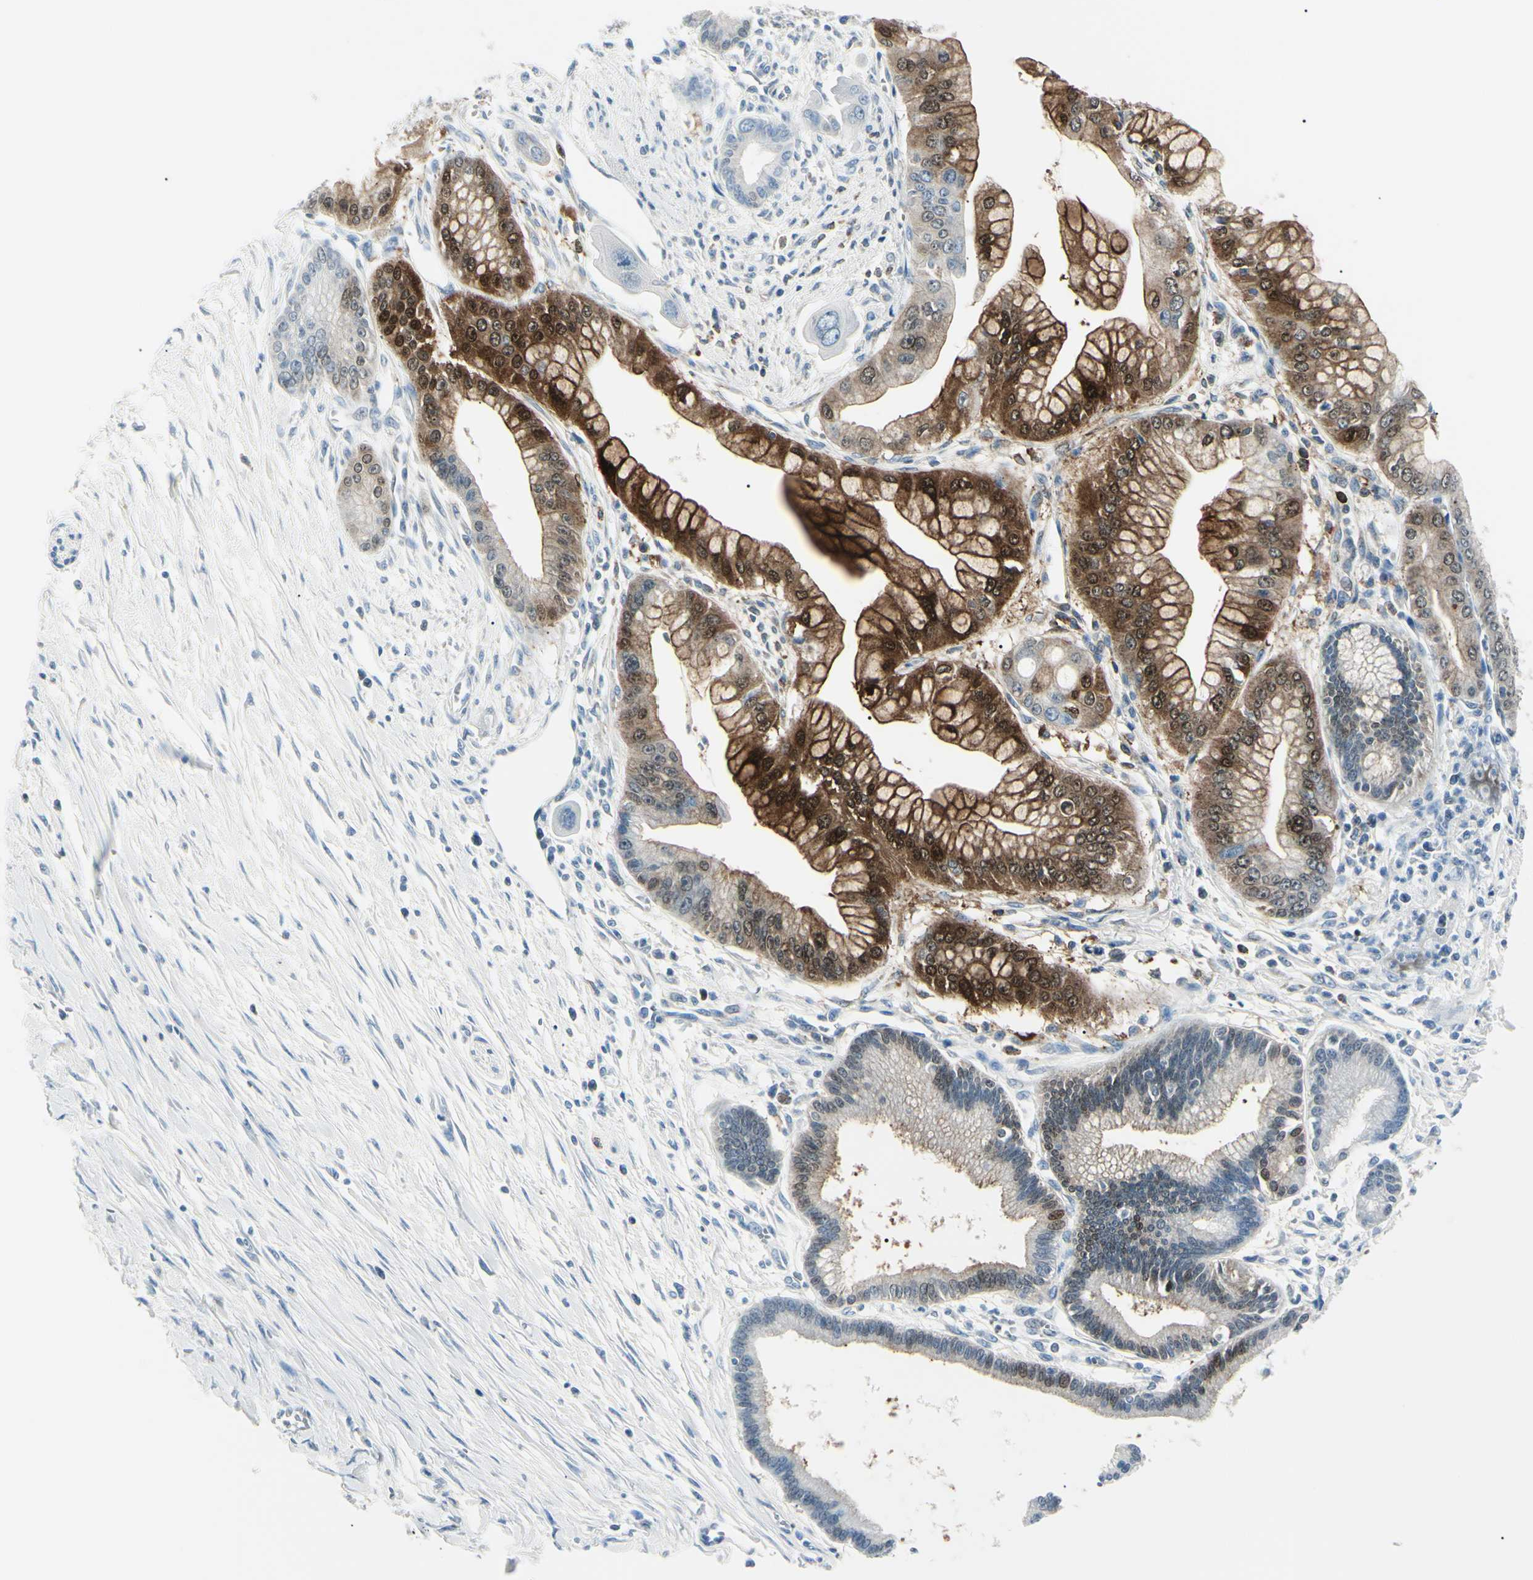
{"staining": {"intensity": "strong", "quantity": "25%-75%", "location": "cytoplasmic/membranous,nuclear"}, "tissue": "pancreatic cancer", "cell_type": "Tumor cells", "image_type": "cancer", "snomed": [{"axis": "morphology", "description": "Adenocarcinoma, NOS"}, {"axis": "topography", "description": "Pancreas"}], "caption": "This is a histology image of IHC staining of pancreatic cancer (adenocarcinoma), which shows strong expression in the cytoplasmic/membranous and nuclear of tumor cells.", "gene": "CA2", "patient": {"sex": "male", "age": 59}}